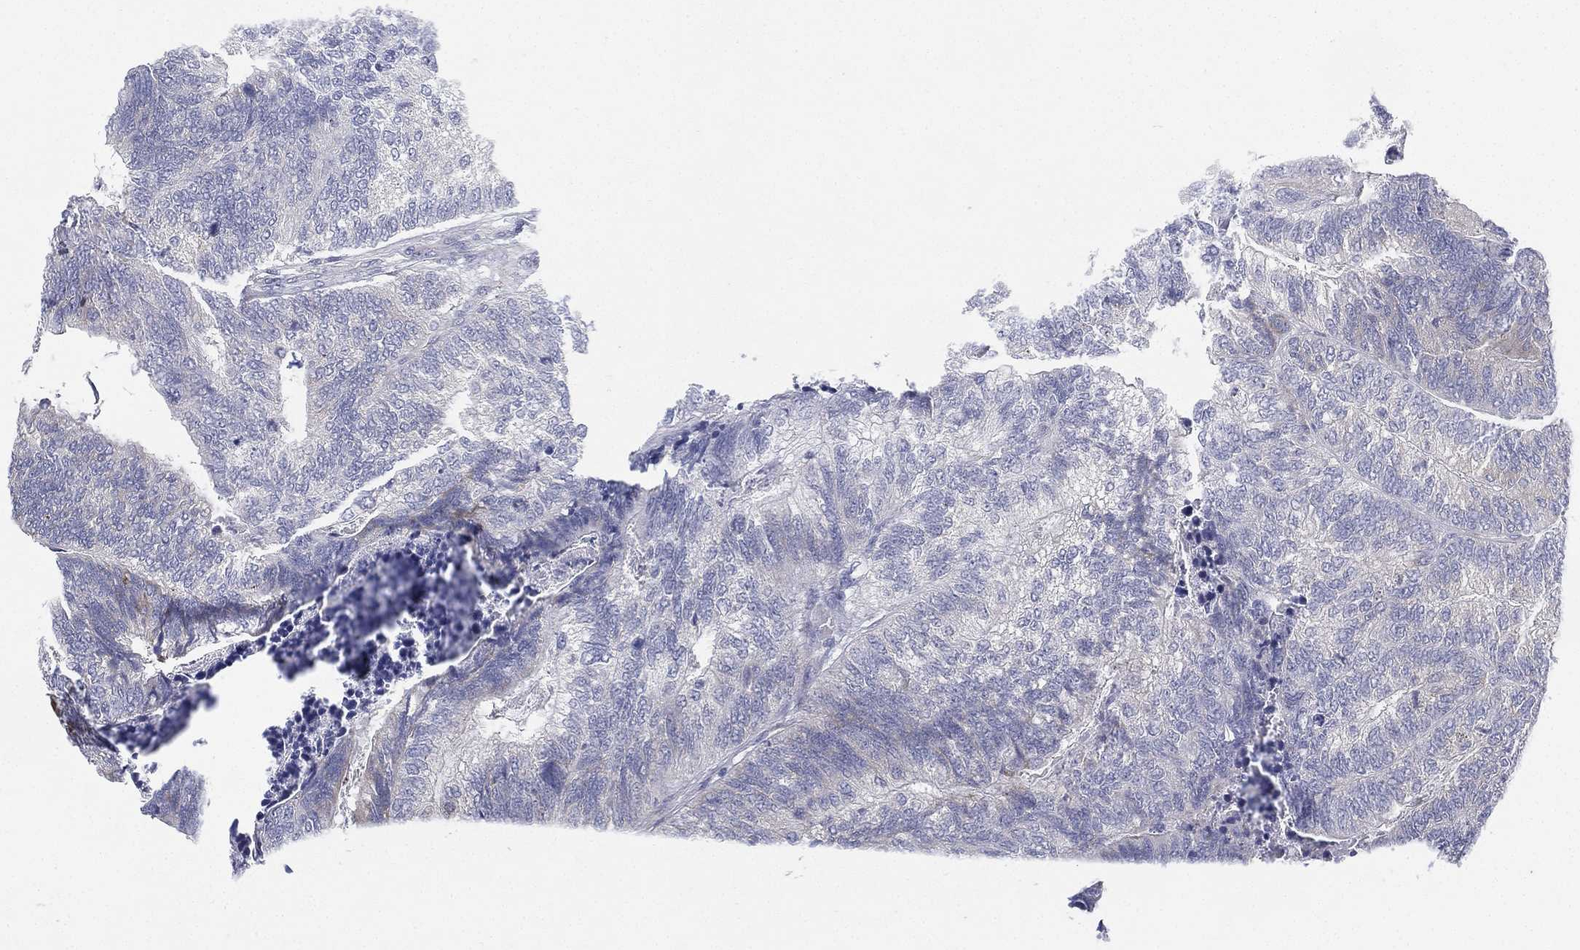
{"staining": {"intensity": "negative", "quantity": "none", "location": "none"}, "tissue": "colorectal cancer", "cell_type": "Tumor cells", "image_type": "cancer", "snomed": [{"axis": "morphology", "description": "Adenocarcinoma, NOS"}, {"axis": "topography", "description": "Colon"}], "caption": "Colorectal cancer was stained to show a protein in brown. There is no significant expression in tumor cells. (DAB immunohistochemistry with hematoxylin counter stain).", "gene": "HEATR4", "patient": {"sex": "female", "age": 67}}